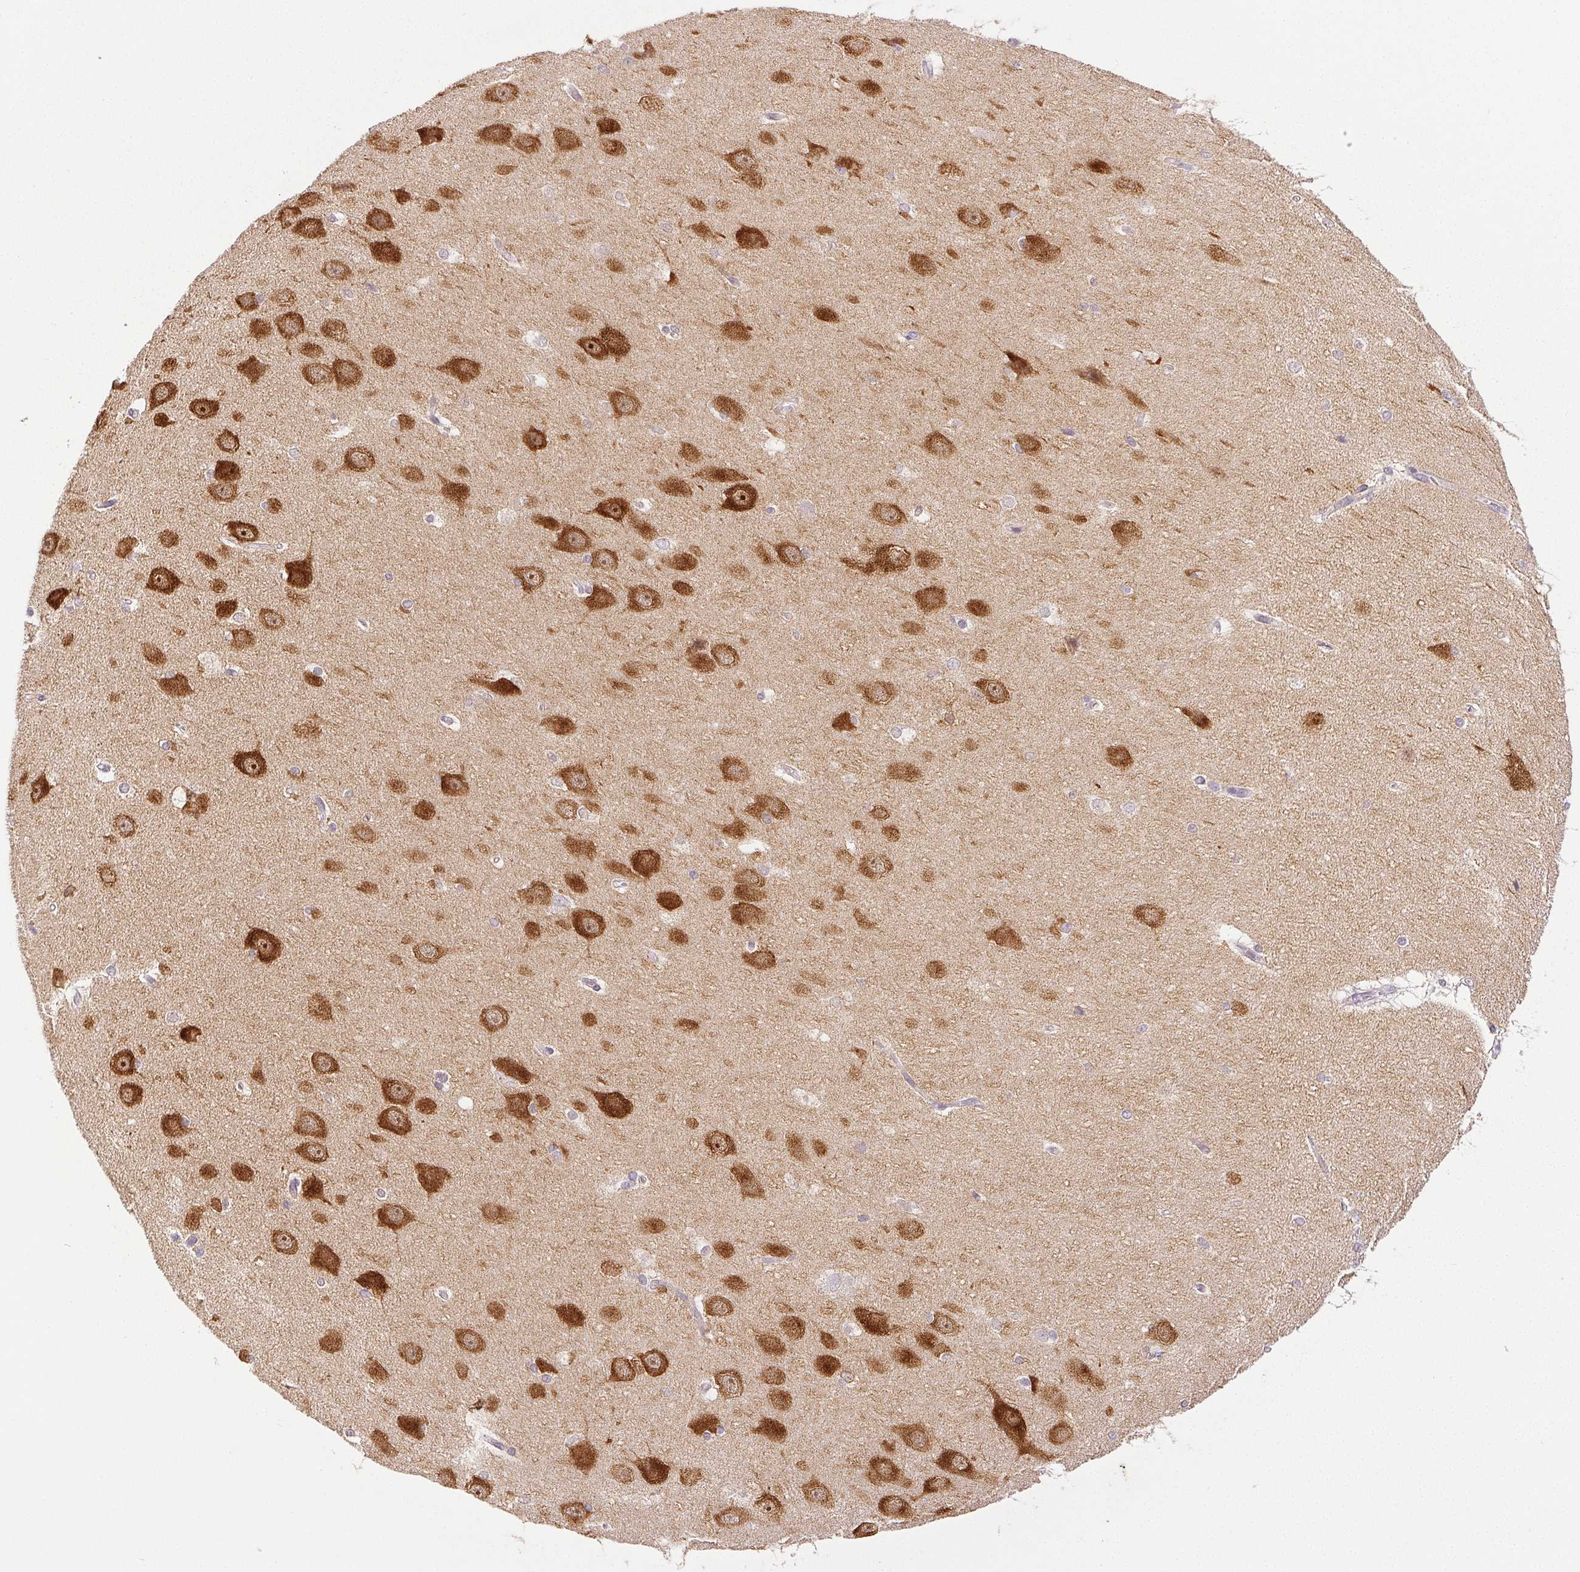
{"staining": {"intensity": "negative", "quantity": "none", "location": "none"}, "tissue": "hippocampus", "cell_type": "Glial cells", "image_type": "normal", "snomed": [{"axis": "morphology", "description": "Normal tissue, NOS"}, {"axis": "topography", "description": "Cerebral cortex"}, {"axis": "topography", "description": "Hippocampus"}], "caption": "This photomicrograph is of unremarkable hippocampus stained with immunohistochemistry to label a protein in brown with the nuclei are counter-stained blue. There is no expression in glial cells.", "gene": "PLCB1", "patient": {"sex": "female", "age": 19}}